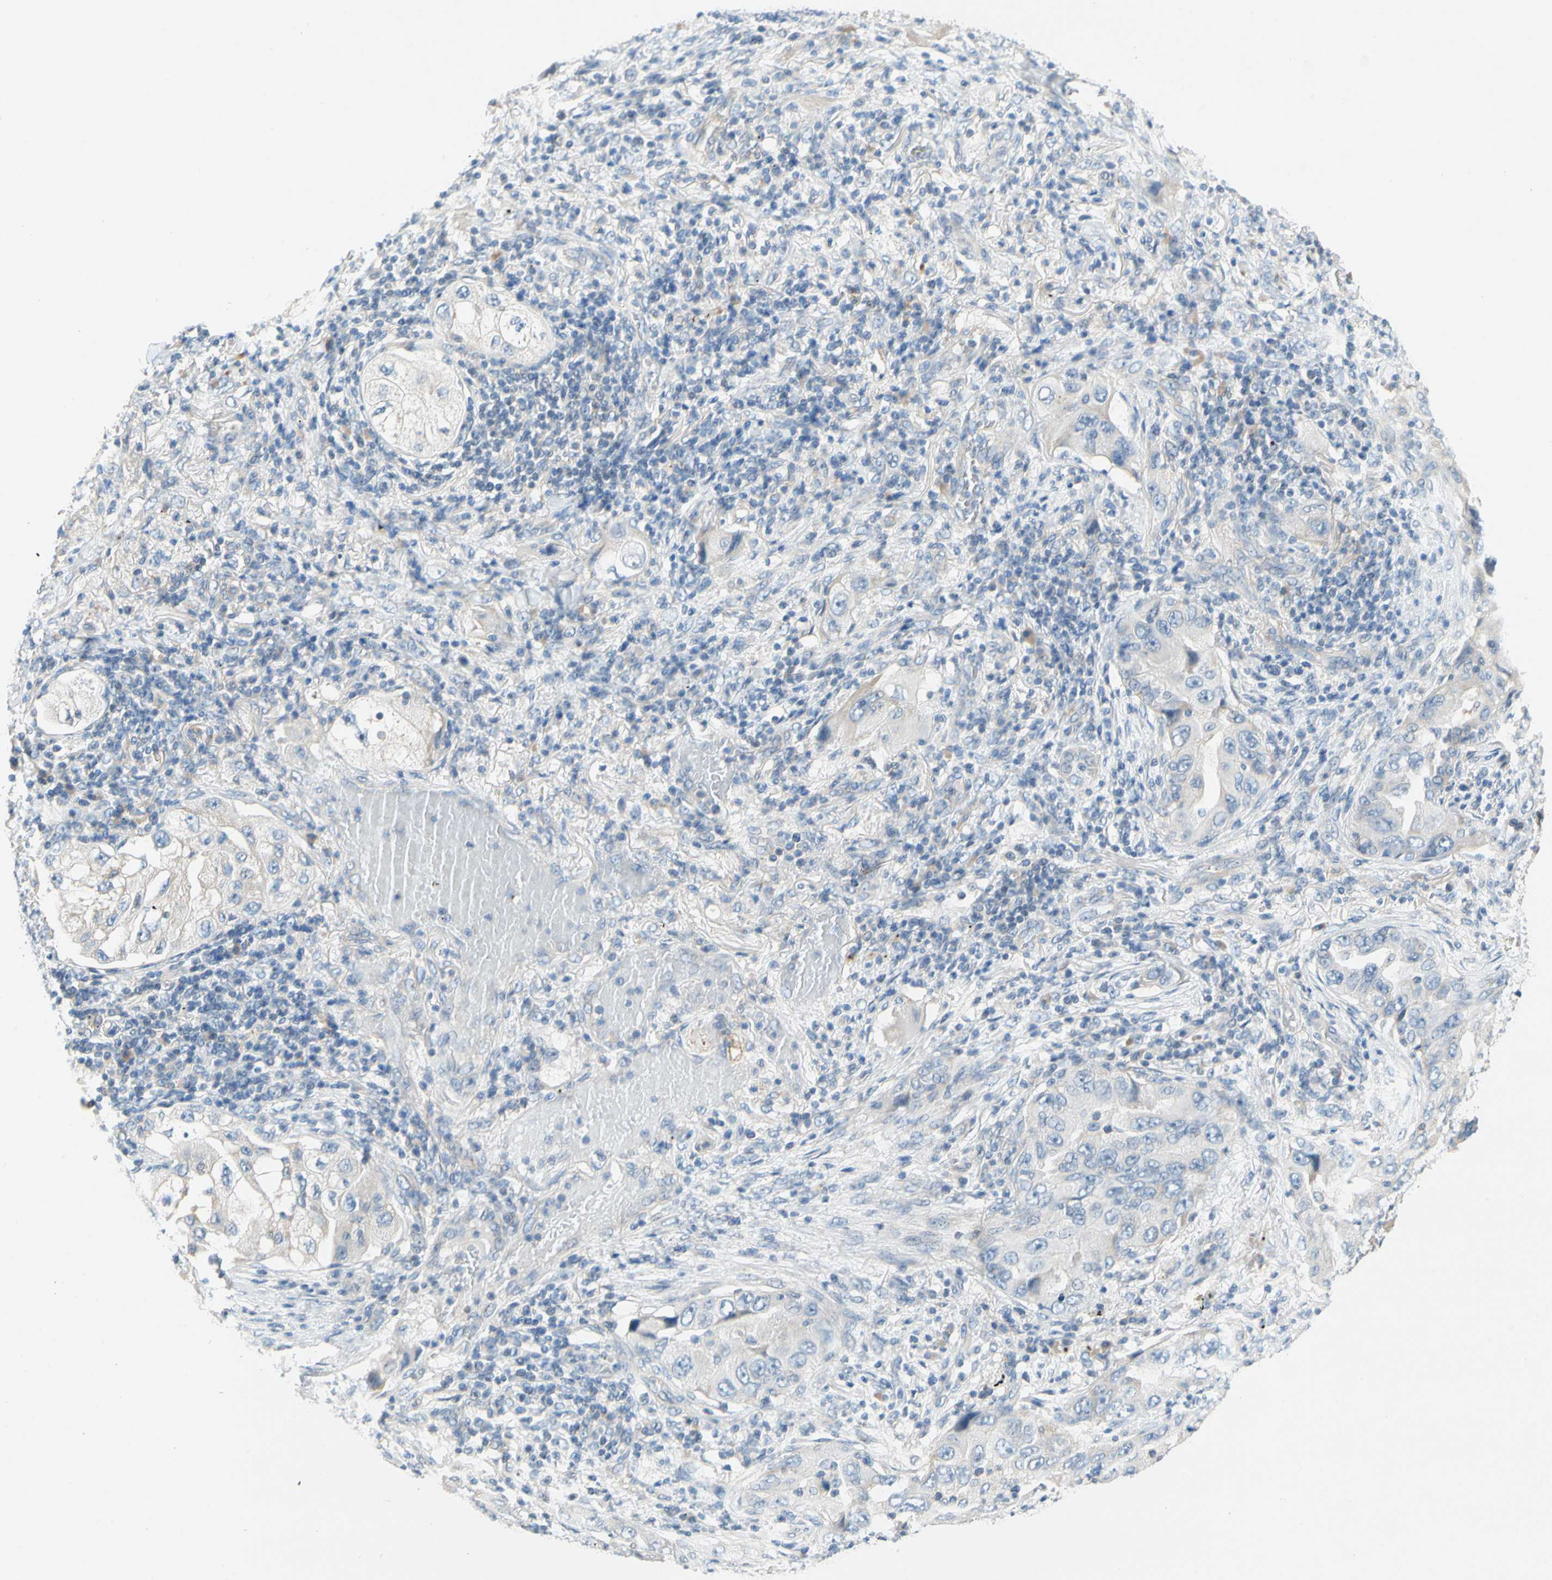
{"staining": {"intensity": "weak", "quantity": "<25%", "location": "cytoplasmic/membranous"}, "tissue": "lung cancer", "cell_type": "Tumor cells", "image_type": "cancer", "snomed": [{"axis": "morphology", "description": "Adenocarcinoma, NOS"}, {"axis": "topography", "description": "Lung"}], "caption": "DAB immunohistochemical staining of lung cancer shows no significant positivity in tumor cells.", "gene": "CCM2L", "patient": {"sex": "female", "age": 65}}